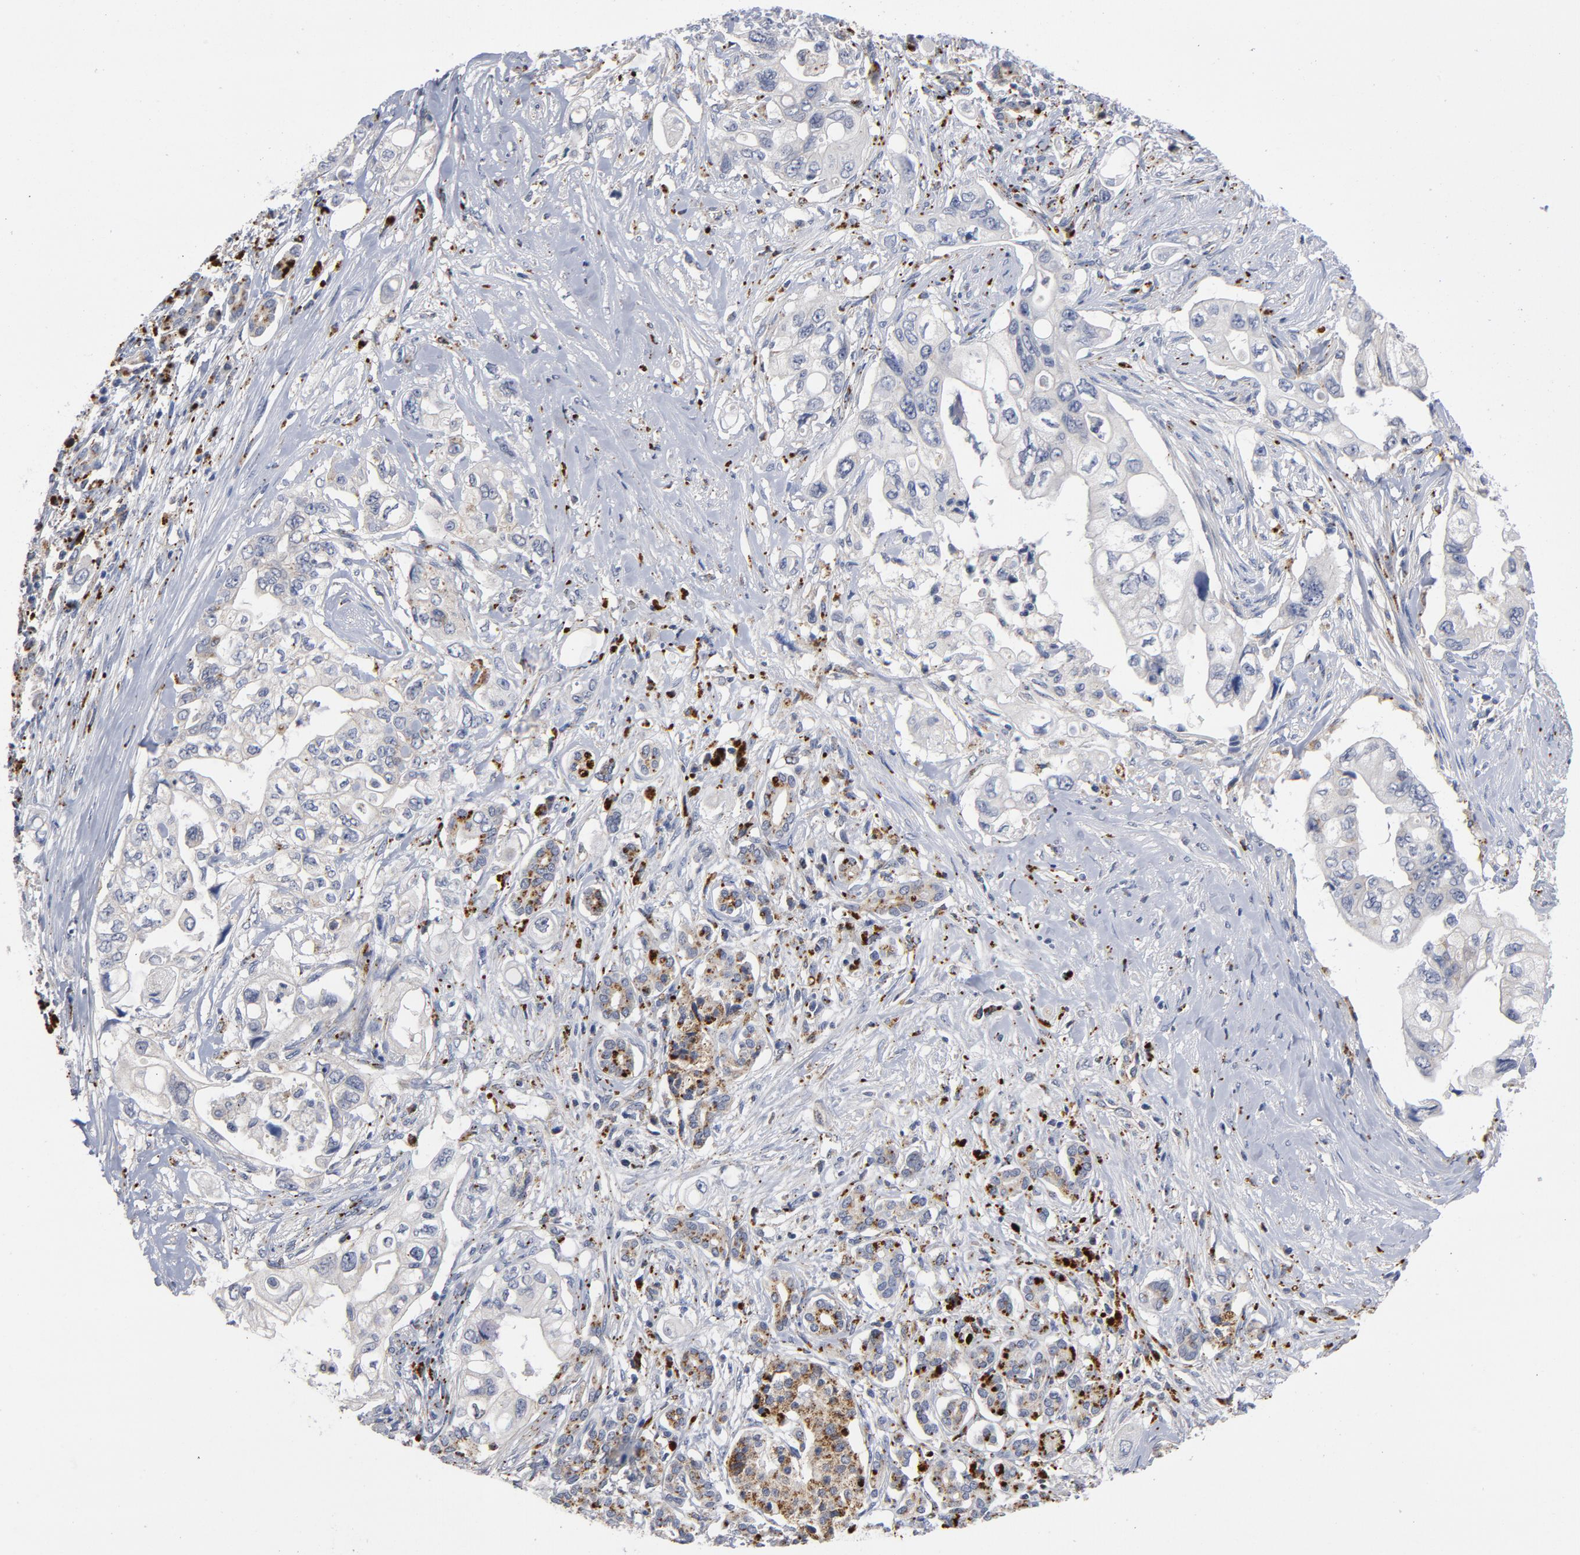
{"staining": {"intensity": "moderate", "quantity": "<25%", "location": "cytoplasmic/membranous"}, "tissue": "pancreatic cancer", "cell_type": "Tumor cells", "image_type": "cancer", "snomed": [{"axis": "morphology", "description": "Normal tissue, NOS"}, {"axis": "topography", "description": "Pancreas"}], "caption": "This photomicrograph displays pancreatic cancer stained with immunohistochemistry (IHC) to label a protein in brown. The cytoplasmic/membranous of tumor cells show moderate positivity for the protein. Nuclei are counter-stained blue.", "gene": "AKT2", "patient": {"sex": "male", "age": 42}}